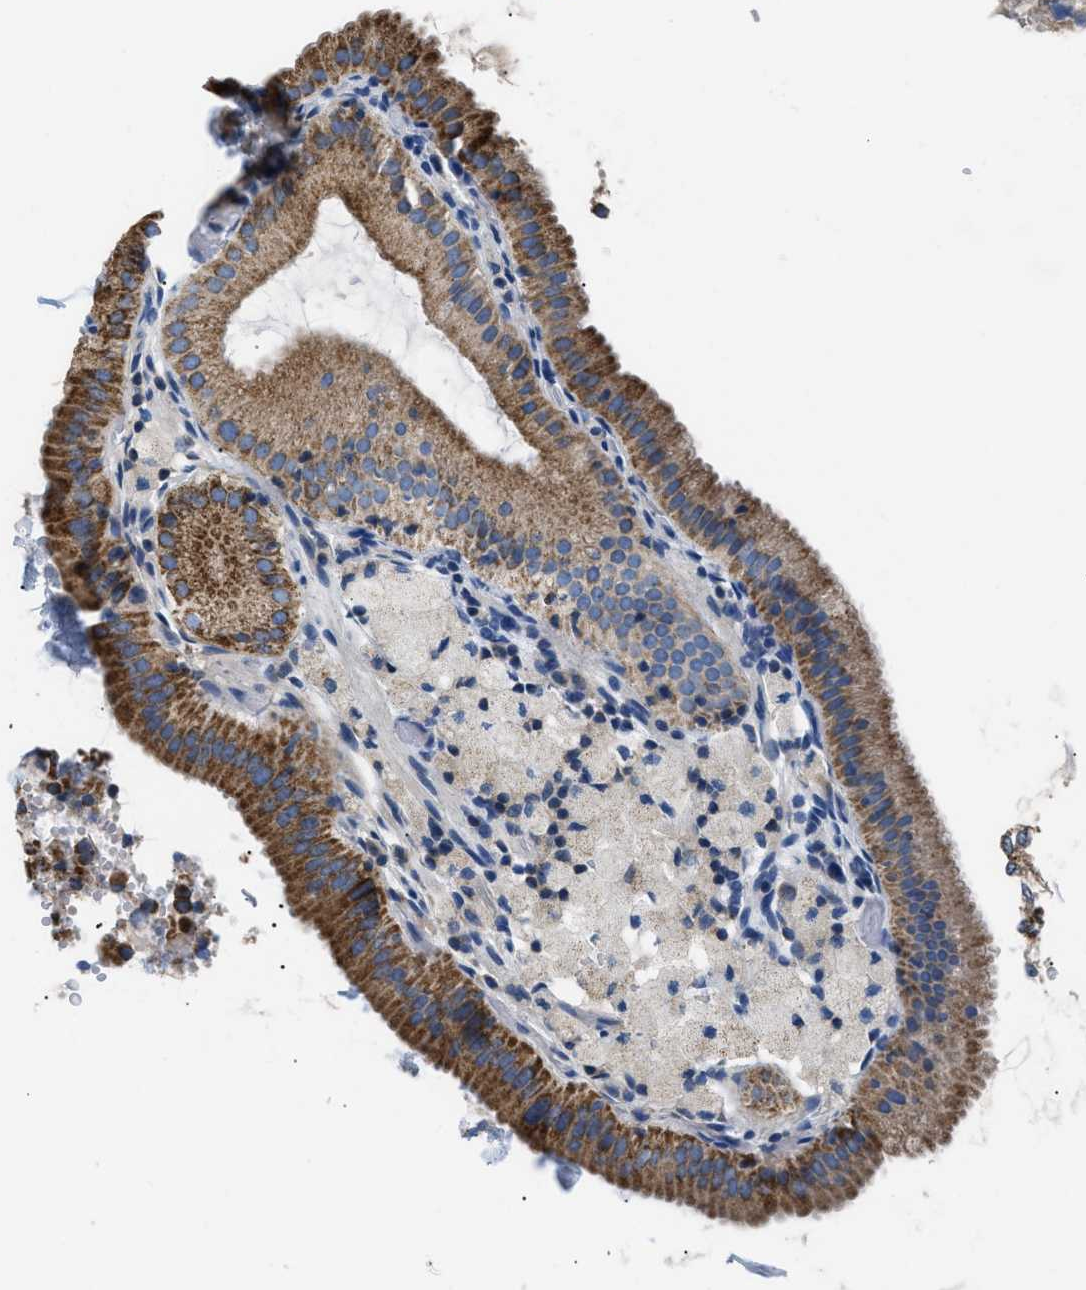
{"staining": {"intensity": "moderate", "quantity": ">75%", "location": "cytoplasmic/membranous"}, "tissue": "gallbladder", "cell_type": "Glandular cells", "image_type": "normal", "snomed": [{"axis": "morphology", "description": "Normal tissue, NOS"}, {"axis": "topography", "description": "Gallbladder"}], "caption": "An image of human gallbladder stained for a protein demonstrates moderate cytoplasmic/membranous brown staining in glandular cells.", "gene": "ILDR1", "patient": {"sex": "male", "age": 54}}